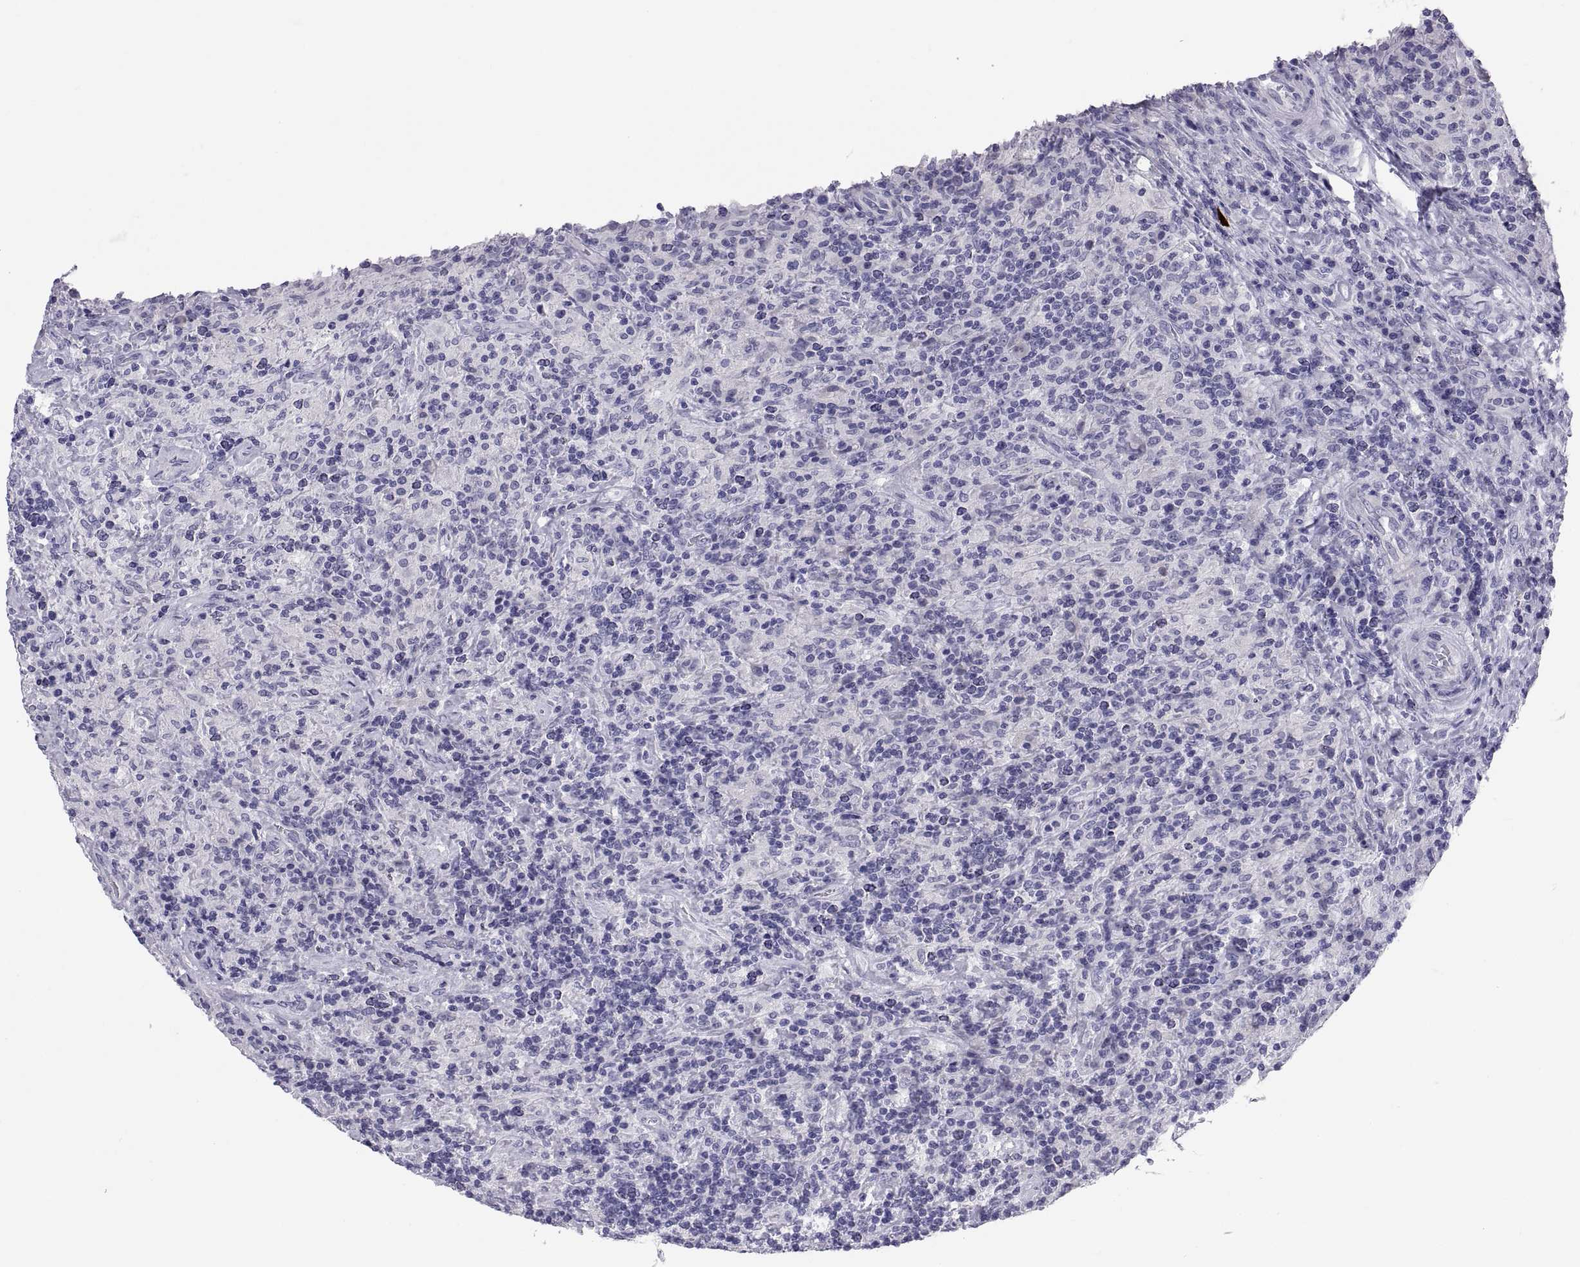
{"staining": {"intensity": "negative", "quantity": "none", "location": "none"}, "tissue": "lymphoma", "cell_type": "Tumor cells", "image_type": "cancer", "snomed": [{"axis": "morphology", "description": "Hodgkin's disease, NOS"}, {"axis": "topography", "description": "Lymph node"}], "caption": "IHC photomicrograph of neoplastic tissue: lymphoma stained with DAB (3,3'-diaminobenzidine) displays no significant protein positivity in tumor cells.", "gene": "TEX13A", "patient": {"sex": "male", "age": 70}}